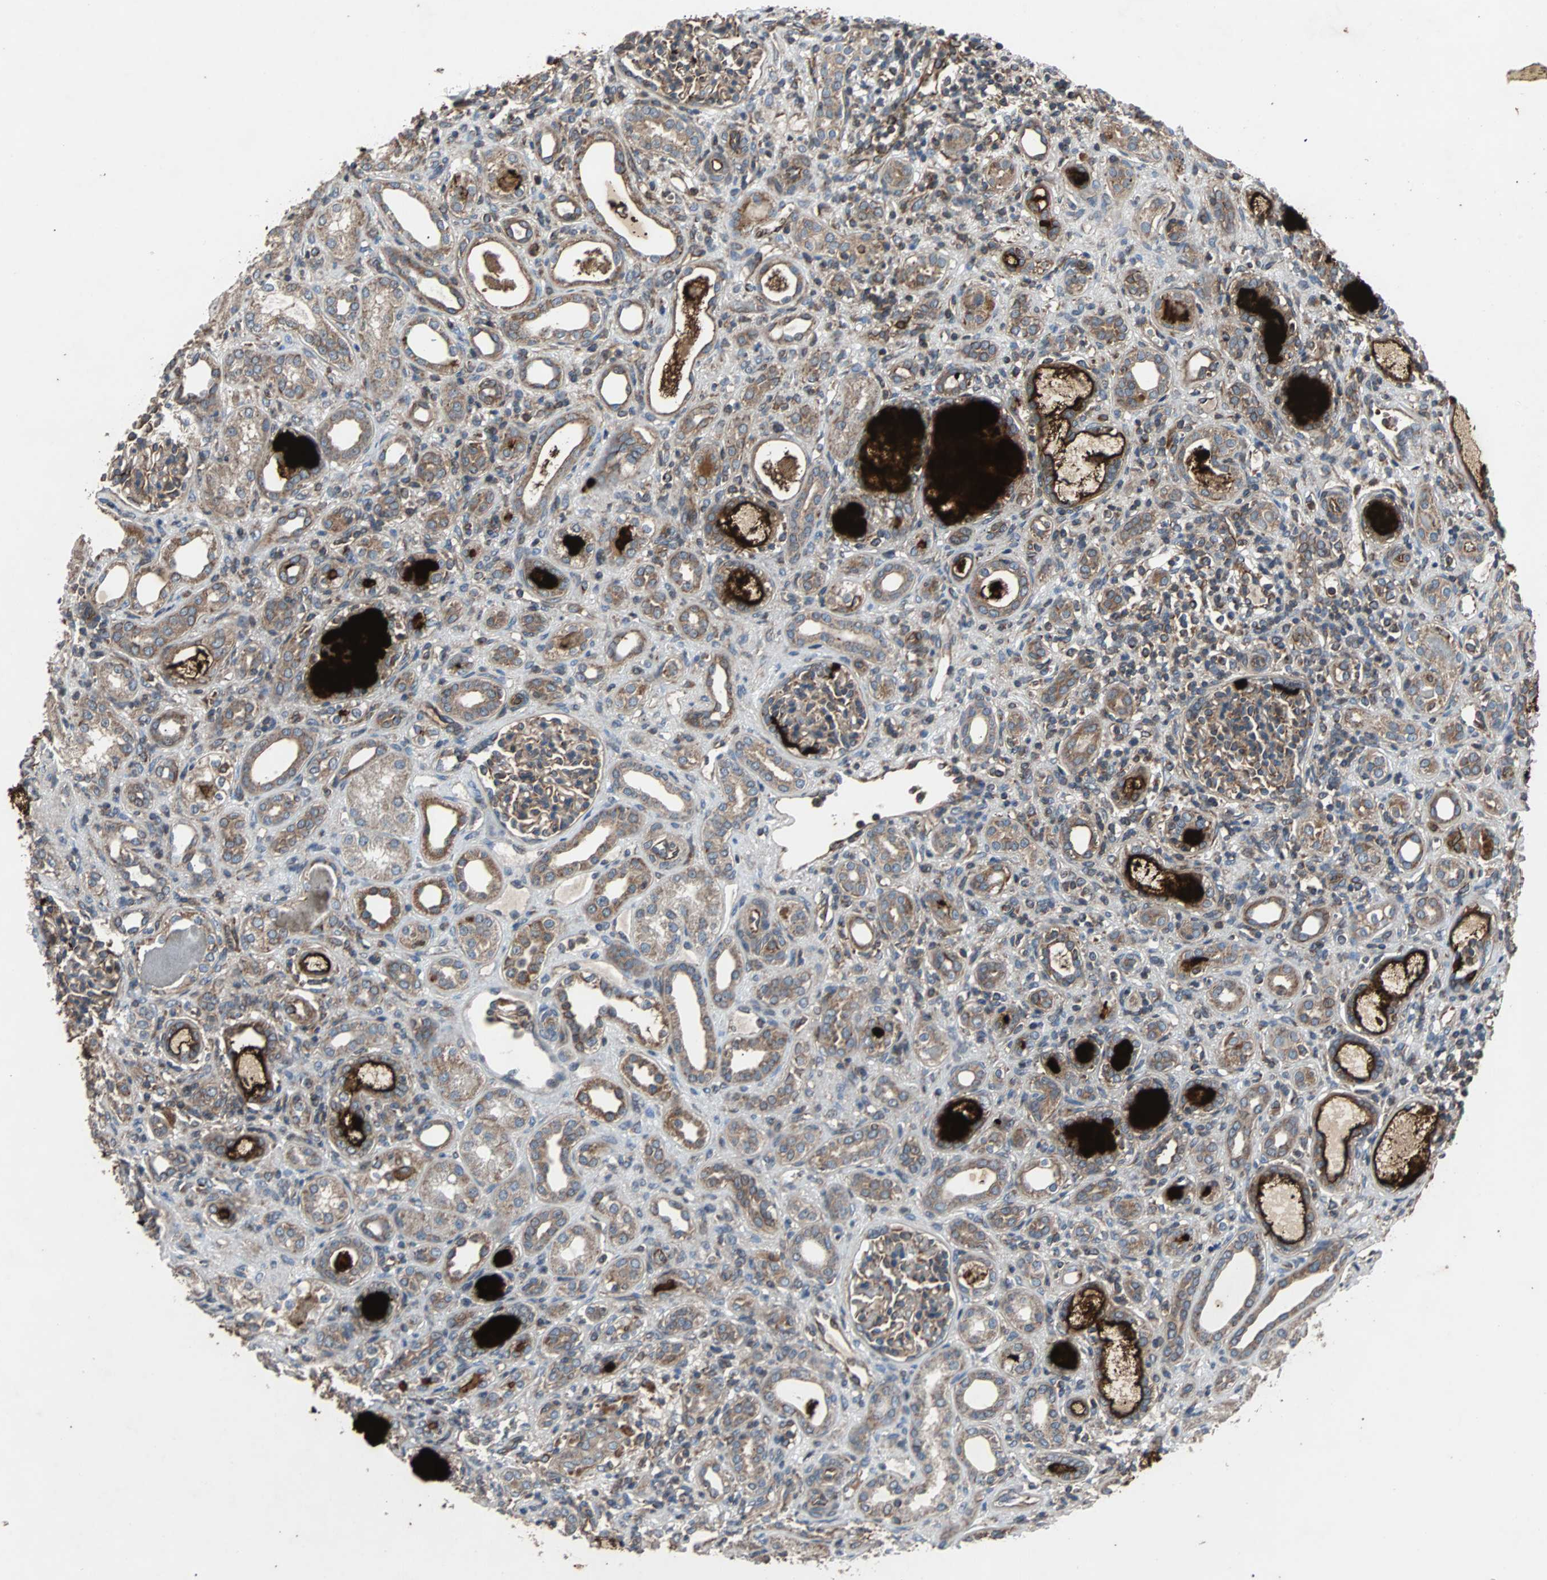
{"staining": {"intensity": "moderate", "quantity": ">75%", "location": "cytoplasmic/membranous"}, "tissue": "kidney", "cell_type": "Cells in glomeruli", "image_type": "normal", "snomed": [{"axis": "morphology", "description": "Normal tissue, NOS"}, {"axis": "topography", "description": "Kidney"}], "caption": "Moderate cytoplasmic/membranous positivity for a protein is identified in approximately >75% of cells in glomeruli of unremarkable kidney using immunohistochemistry.", "gene": "ACTR3", "patient": {"sex": "male", "age": 7}}